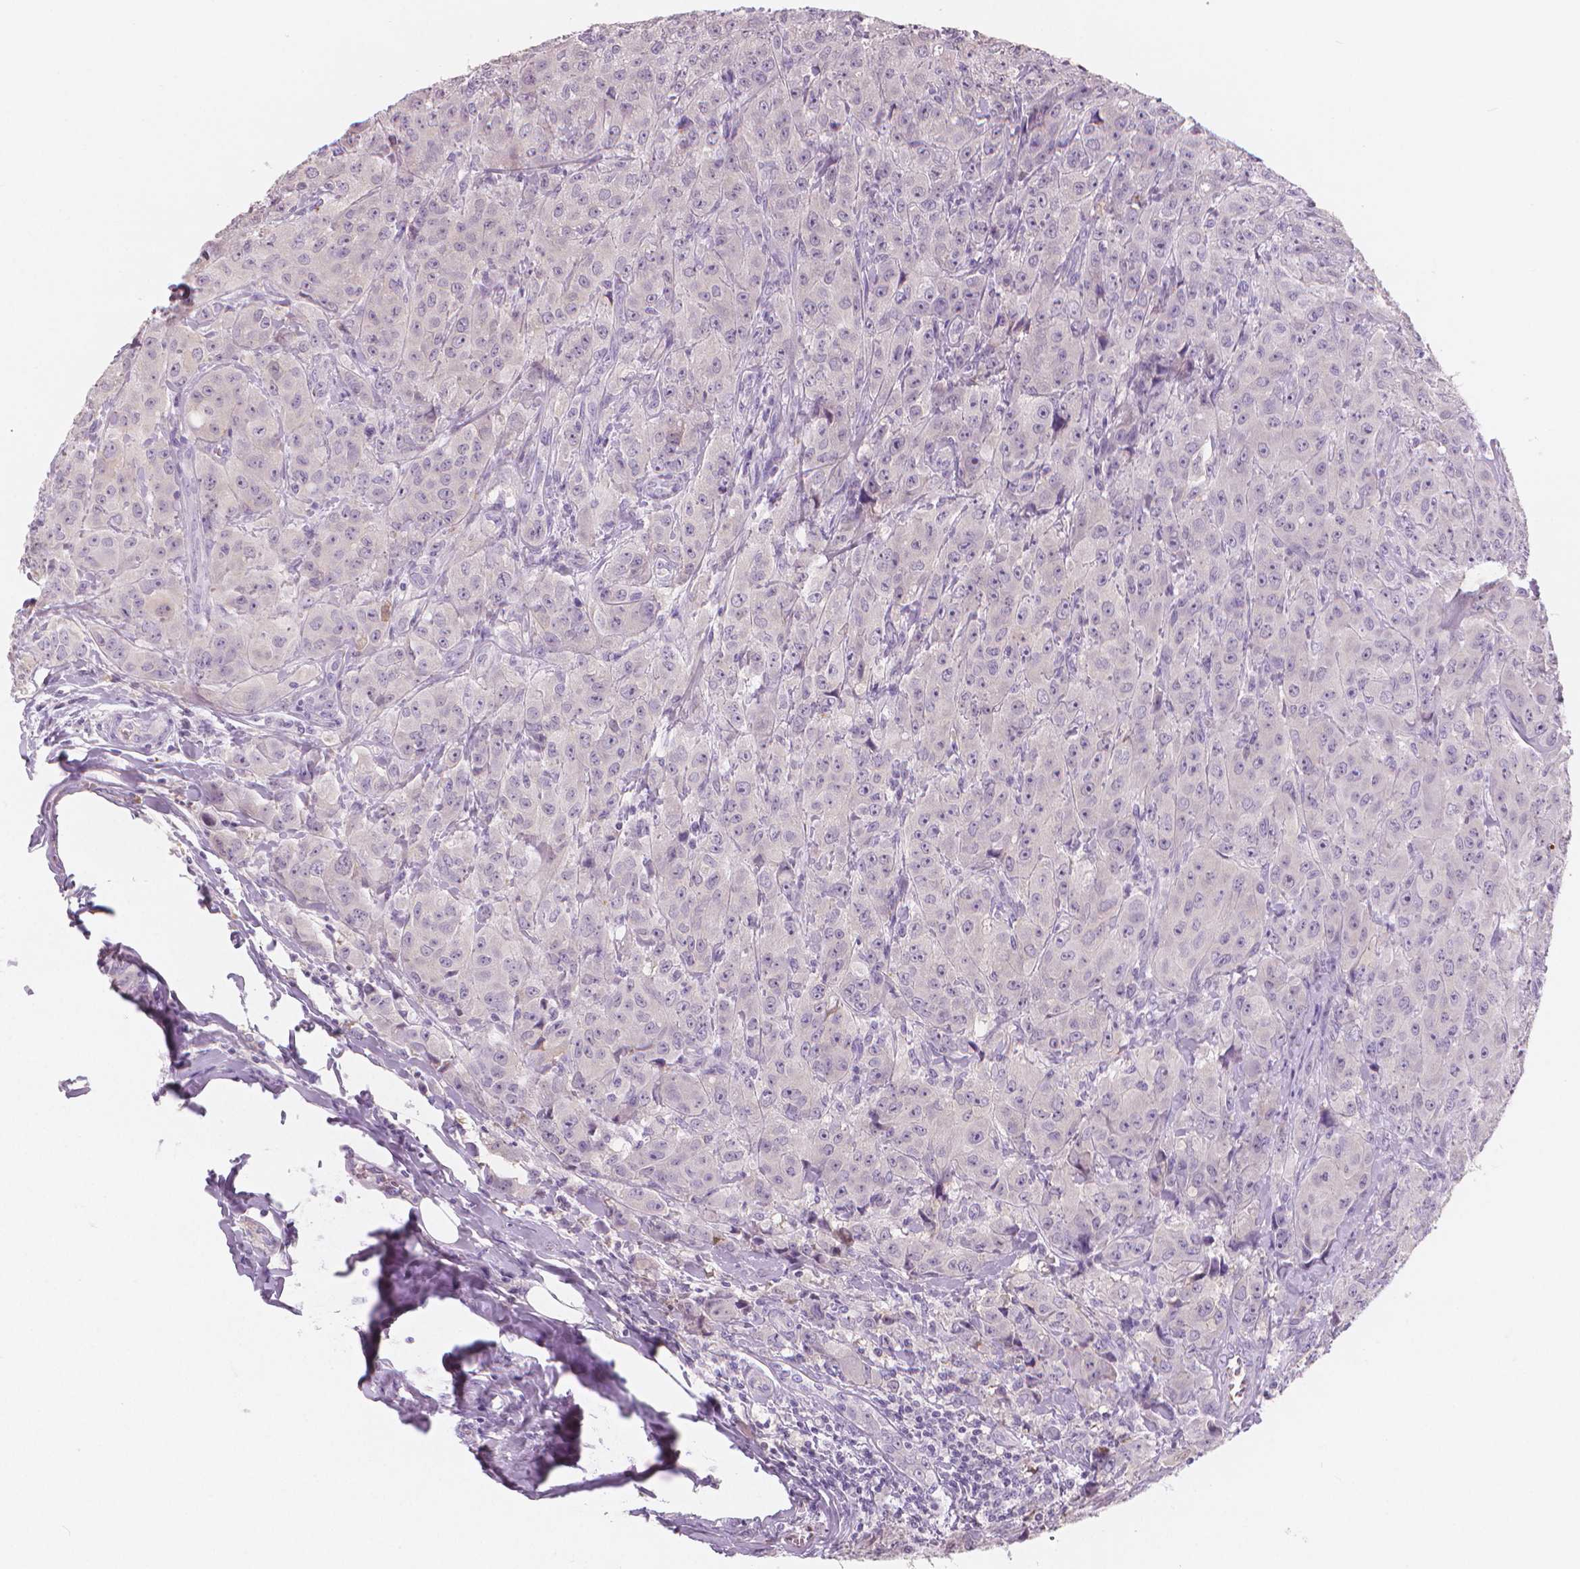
{"staining": {"intensity": "negative", "quantity": "none", "location": "none"}, "tissue": "breast cancer", "cell_type": "Tumor cells", "image_type": "cancer", "snomed": [{"axis": "morphology", "description": "Duct carcinoma"}, {"axis": "topography", "description": "Breast"}], "caption": "Immunohistochemistry micrograph of breast cancer (invasive ductal carcinoma) stained for a protein (brown), which demonstrates no expression in tumor cells. (Brightfield microscopy of DAB immunohistochemistry (IHC) at high magnification).", "gene": "APOA4", "patient": {"sex": "female", "age": 43}}